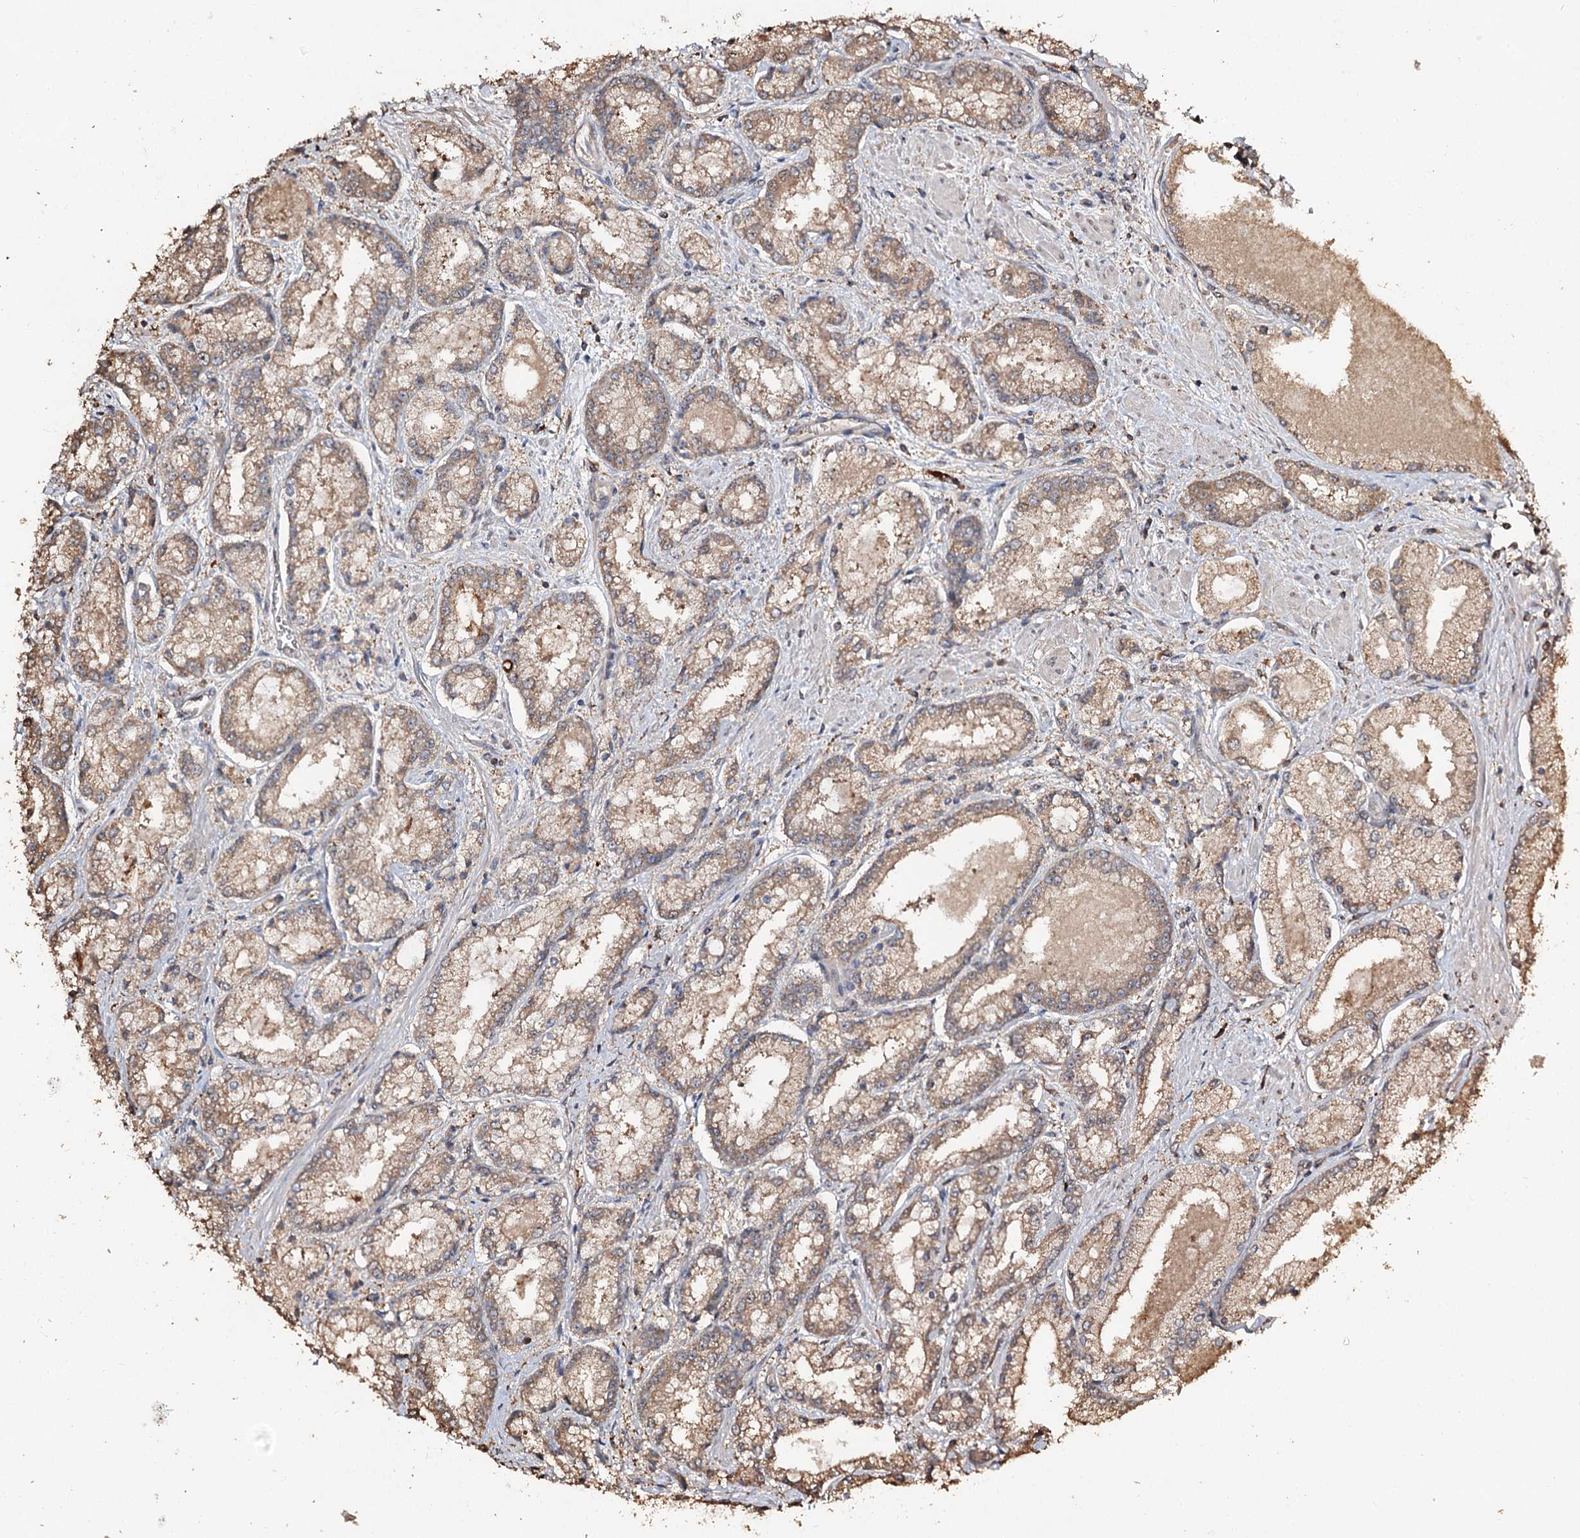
{"staining": {"intensity": "moderate", "quantity": ">75%", "location": "cytoplasmic/membranous"}, "tissue": "prostate cancer", "cell_type": "Tumor cells", "image_type": "cancer", "snomed": [{"axis": "morphology", "description": "Adenocarcinoma, Low grade"}, {"axis": "topography", "description": "Prostate"}], "caption": "A high-resolution image shows IHC staining of prostate cancer, which reveals moderate cytoplasmic/membranous positivity in approximately >75% of tumor cells.", "gene": "PLCH1", "patient": {"sex": "male", "age": 74}}